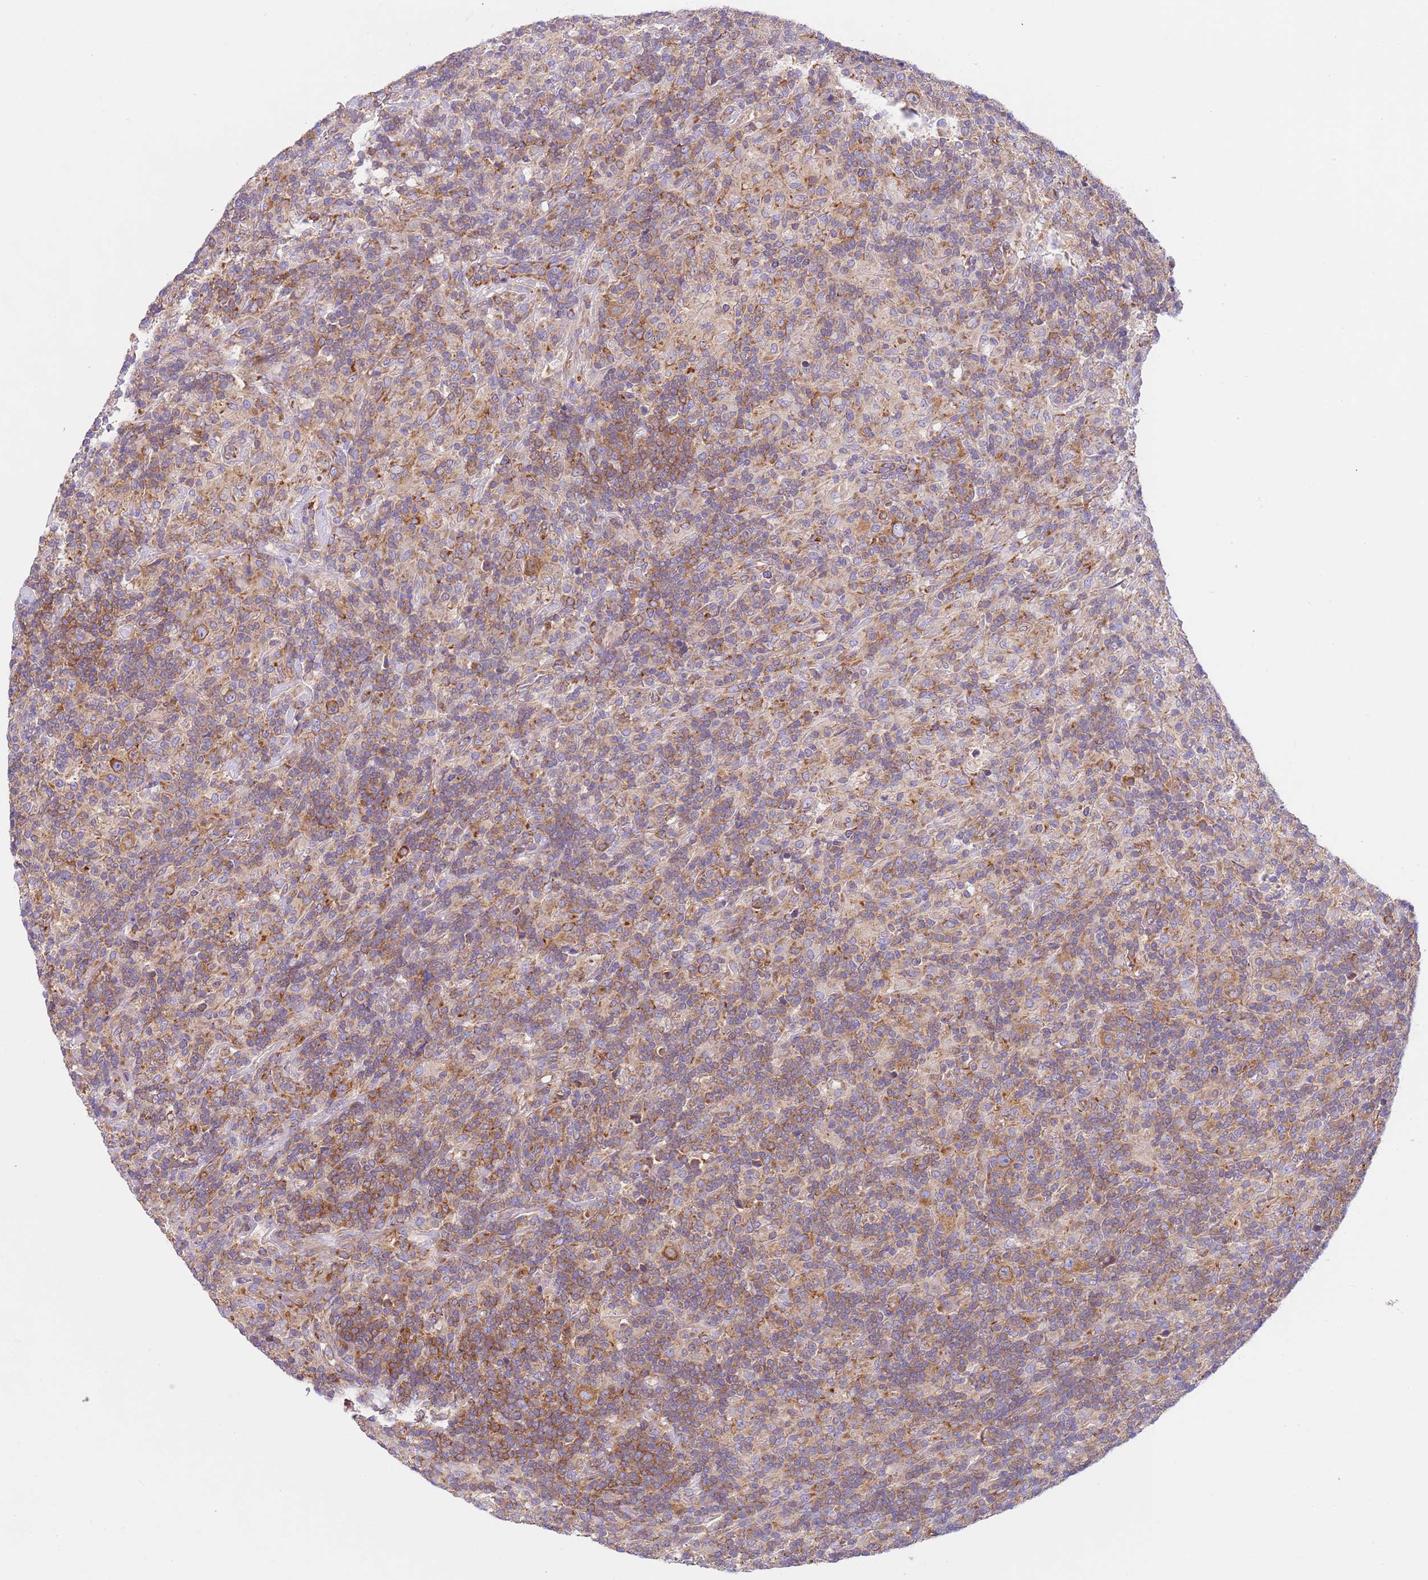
{"staining": {"intensity": "moderate", "quantity": ">75%", "location": "cytoplasmic/membranous"}, "tissue": "lymphoma", "cell_type": "Tumor cells", "image_type": "cancer", "snomed": [{"axis": "morphology", "description": "Hodgkin's disease, NOS"}, {"axis": "topography", "description": "Lymph node"}], "caption": "Hodgkin's disease tissue reveals moderate cytoplasmic/membranous staining in approximately >75% of tumor cells", "gene": "VARS1", "patient": {"sex": "male", "age": 70}}